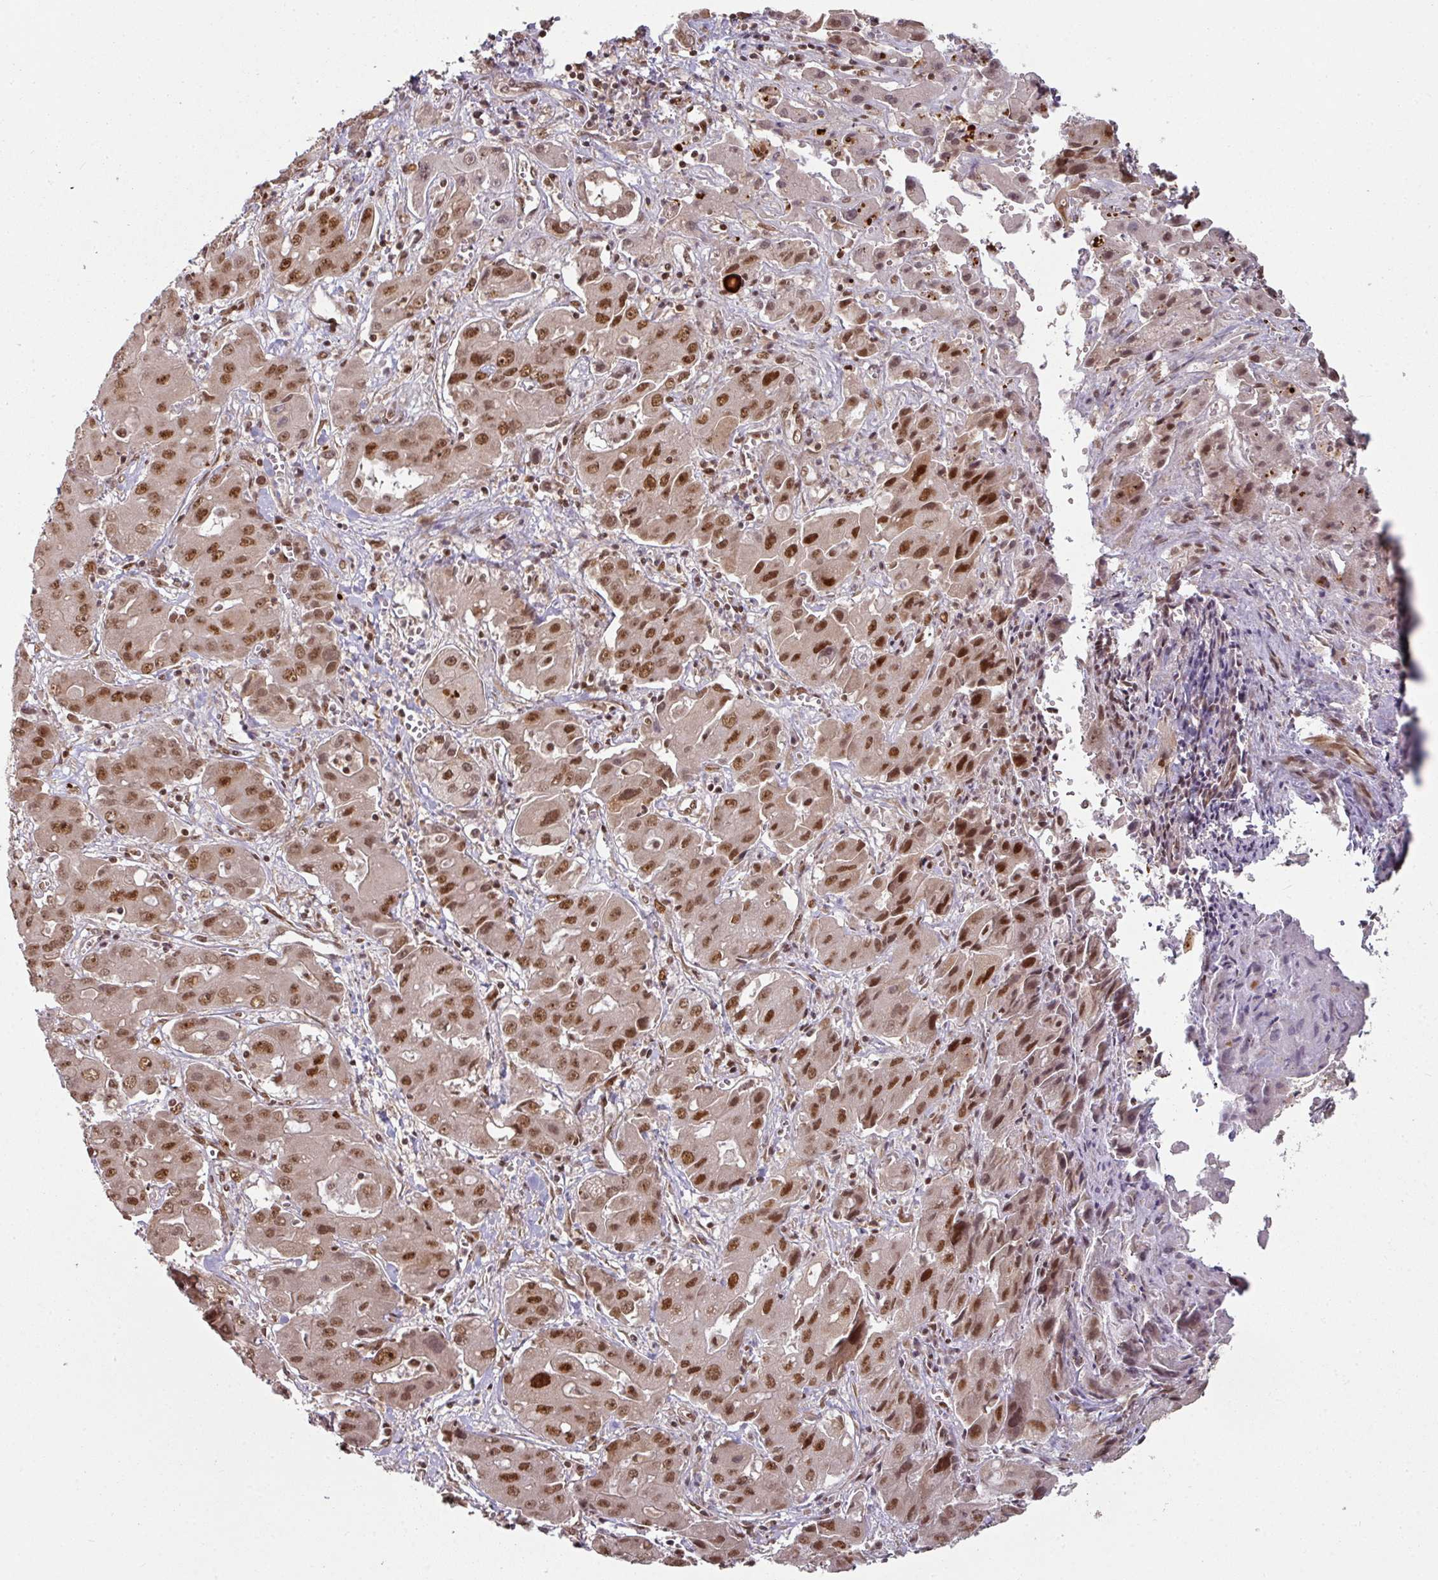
{"staining": {"intensity": "moderate", "quantity": ">75%", "location": "nuclear"}, "tissue": "liver cancer", "cell_type": "Tumor cells", "image_type": "cancer", "snomed": [{"axis": "morphology", "description": "Cholangiocarcinoma"}, {"axis": "topography", "description": "Liver"}], "caption": "A medium amount of moderate nuclear expression is present in about >75% of tumor cells in liver cancer tissue.", "gene": "SIK3", "patient": {"sex": "male", "age": 67}}